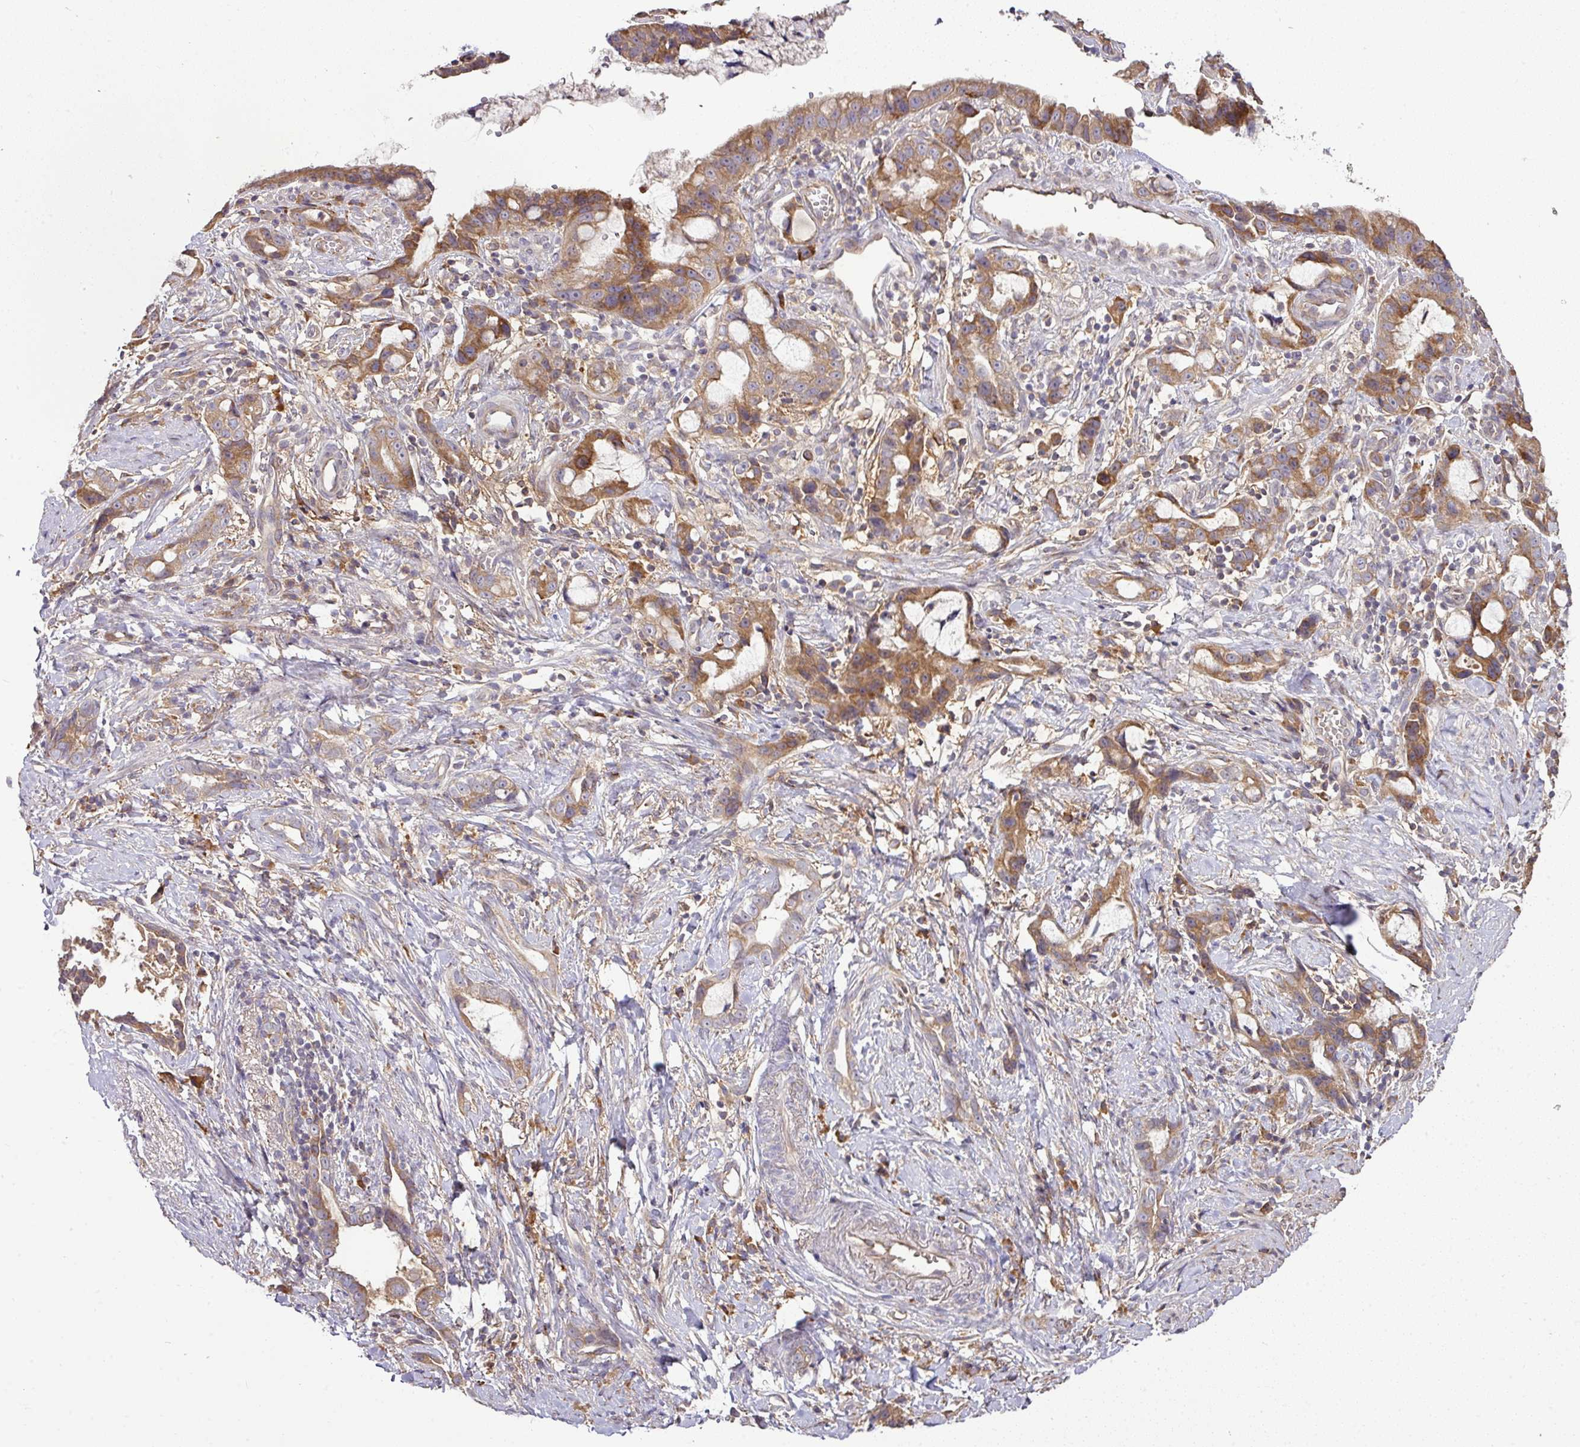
{"staining": {"intensity": "moderate", "quantity": ">75%", "location": "cytoplasmic/membranous"}, "tissue": "stomach cancer", "cell_type": "Tumor cells", "image_type": "cancer", "snomed": [{"axis": "morphology", "description": "Adenocarcinoma, NOS"}, {"axis": "topography", "description": "Stomach"}], "caption": "High-power microscopy captured an immunohistochemistry histopathology image of stomach cancer, revealing moderate cytoplasmic/membranous expression in about >75% of tumor cells.", "gene": "GALP", "patient": {"sex": "male", "age": 55}}